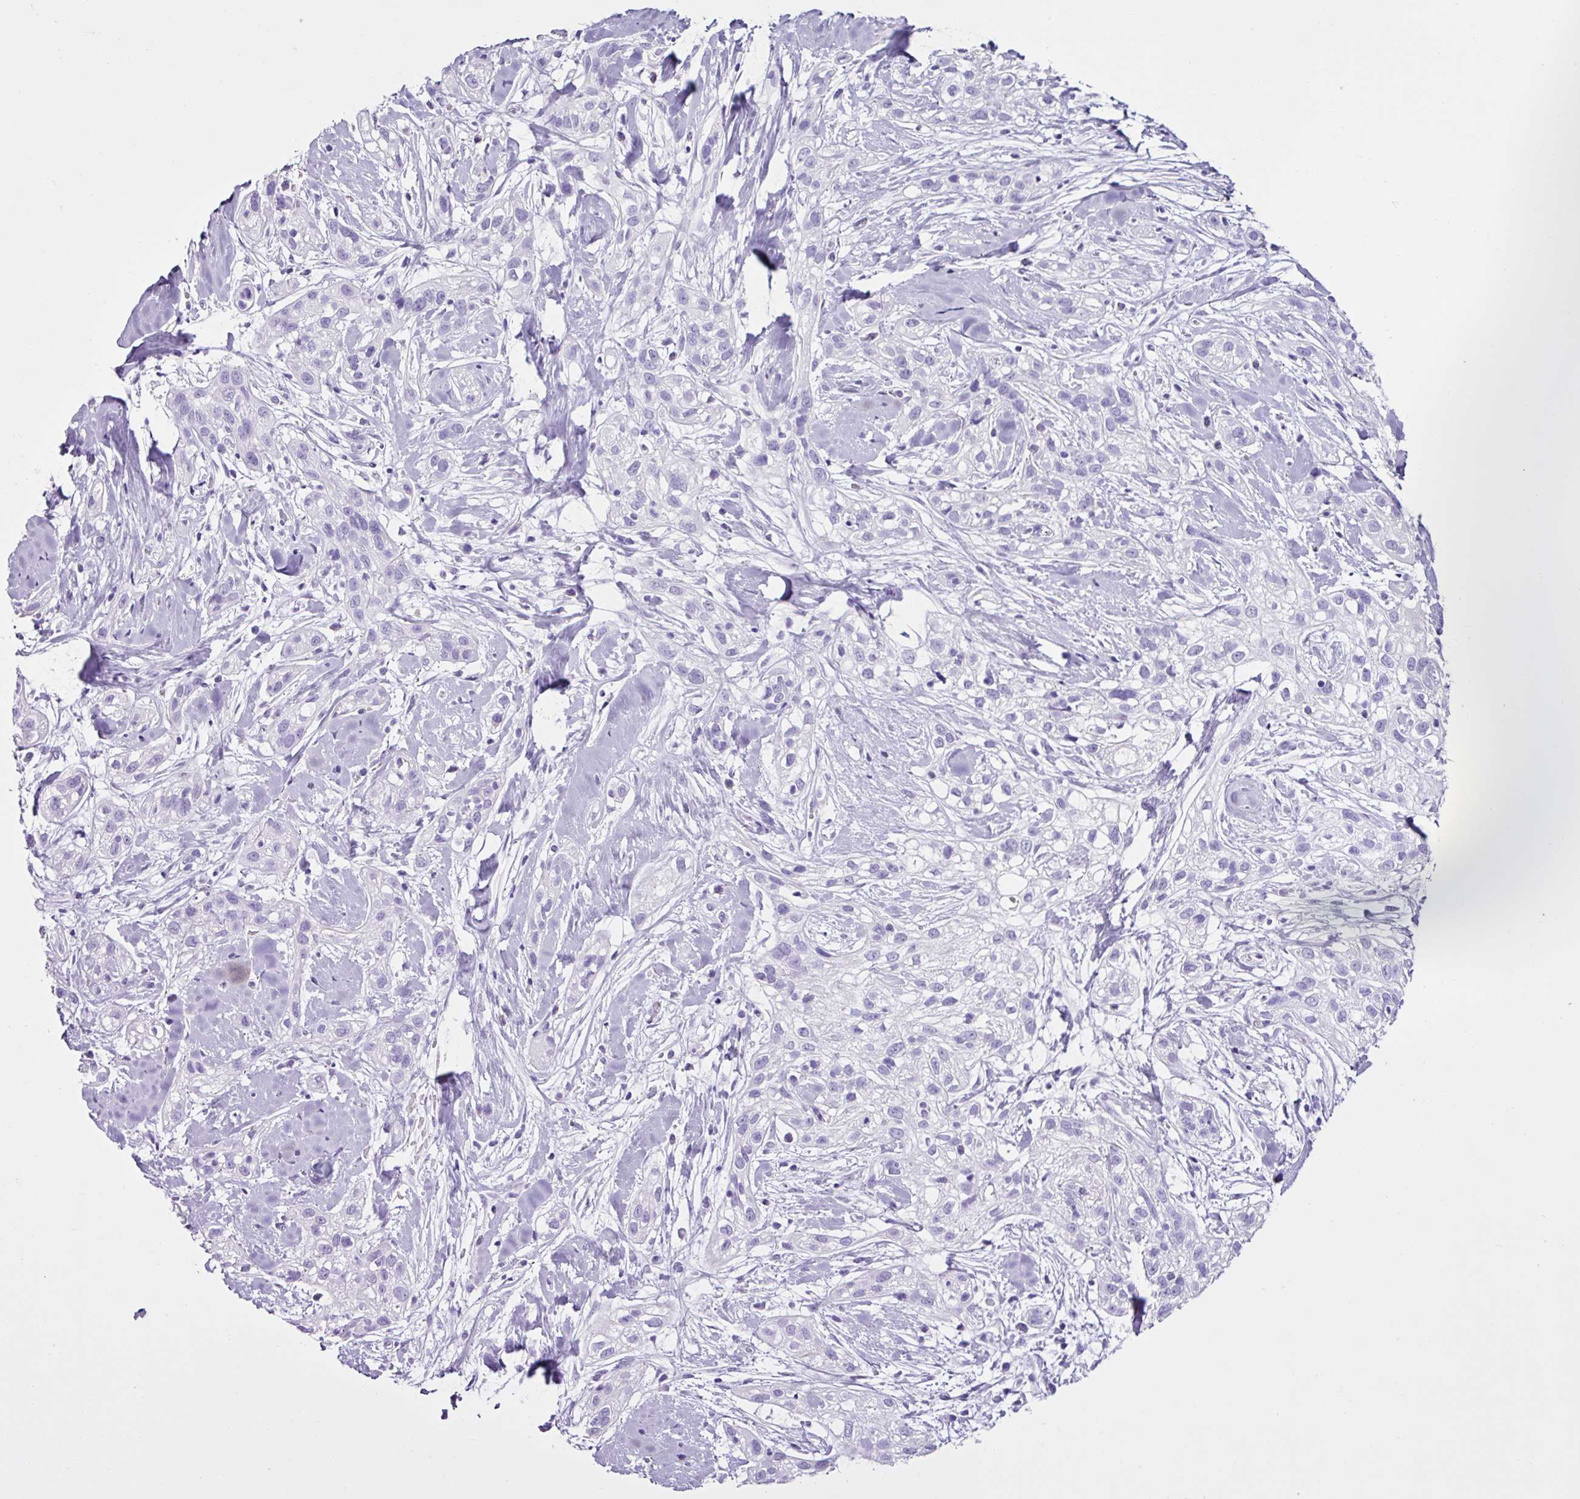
{"staining": {"intensity": "negative", "quantity": "none", "location": "none"}, "tissue": "skin cancer", "cell_type": "Tumor cells", "image_type": "cancer", "snomed": [{"axis": "morphology", "description": "Squamous cell carcinoma, NOS"}, {"axis": "topography", "description": "Skin"}], "caption": "There is no significant positivity in tumor cells of skin cancer.", "gene": "PGR", "patient": {"sex": "male", "age": 82}}